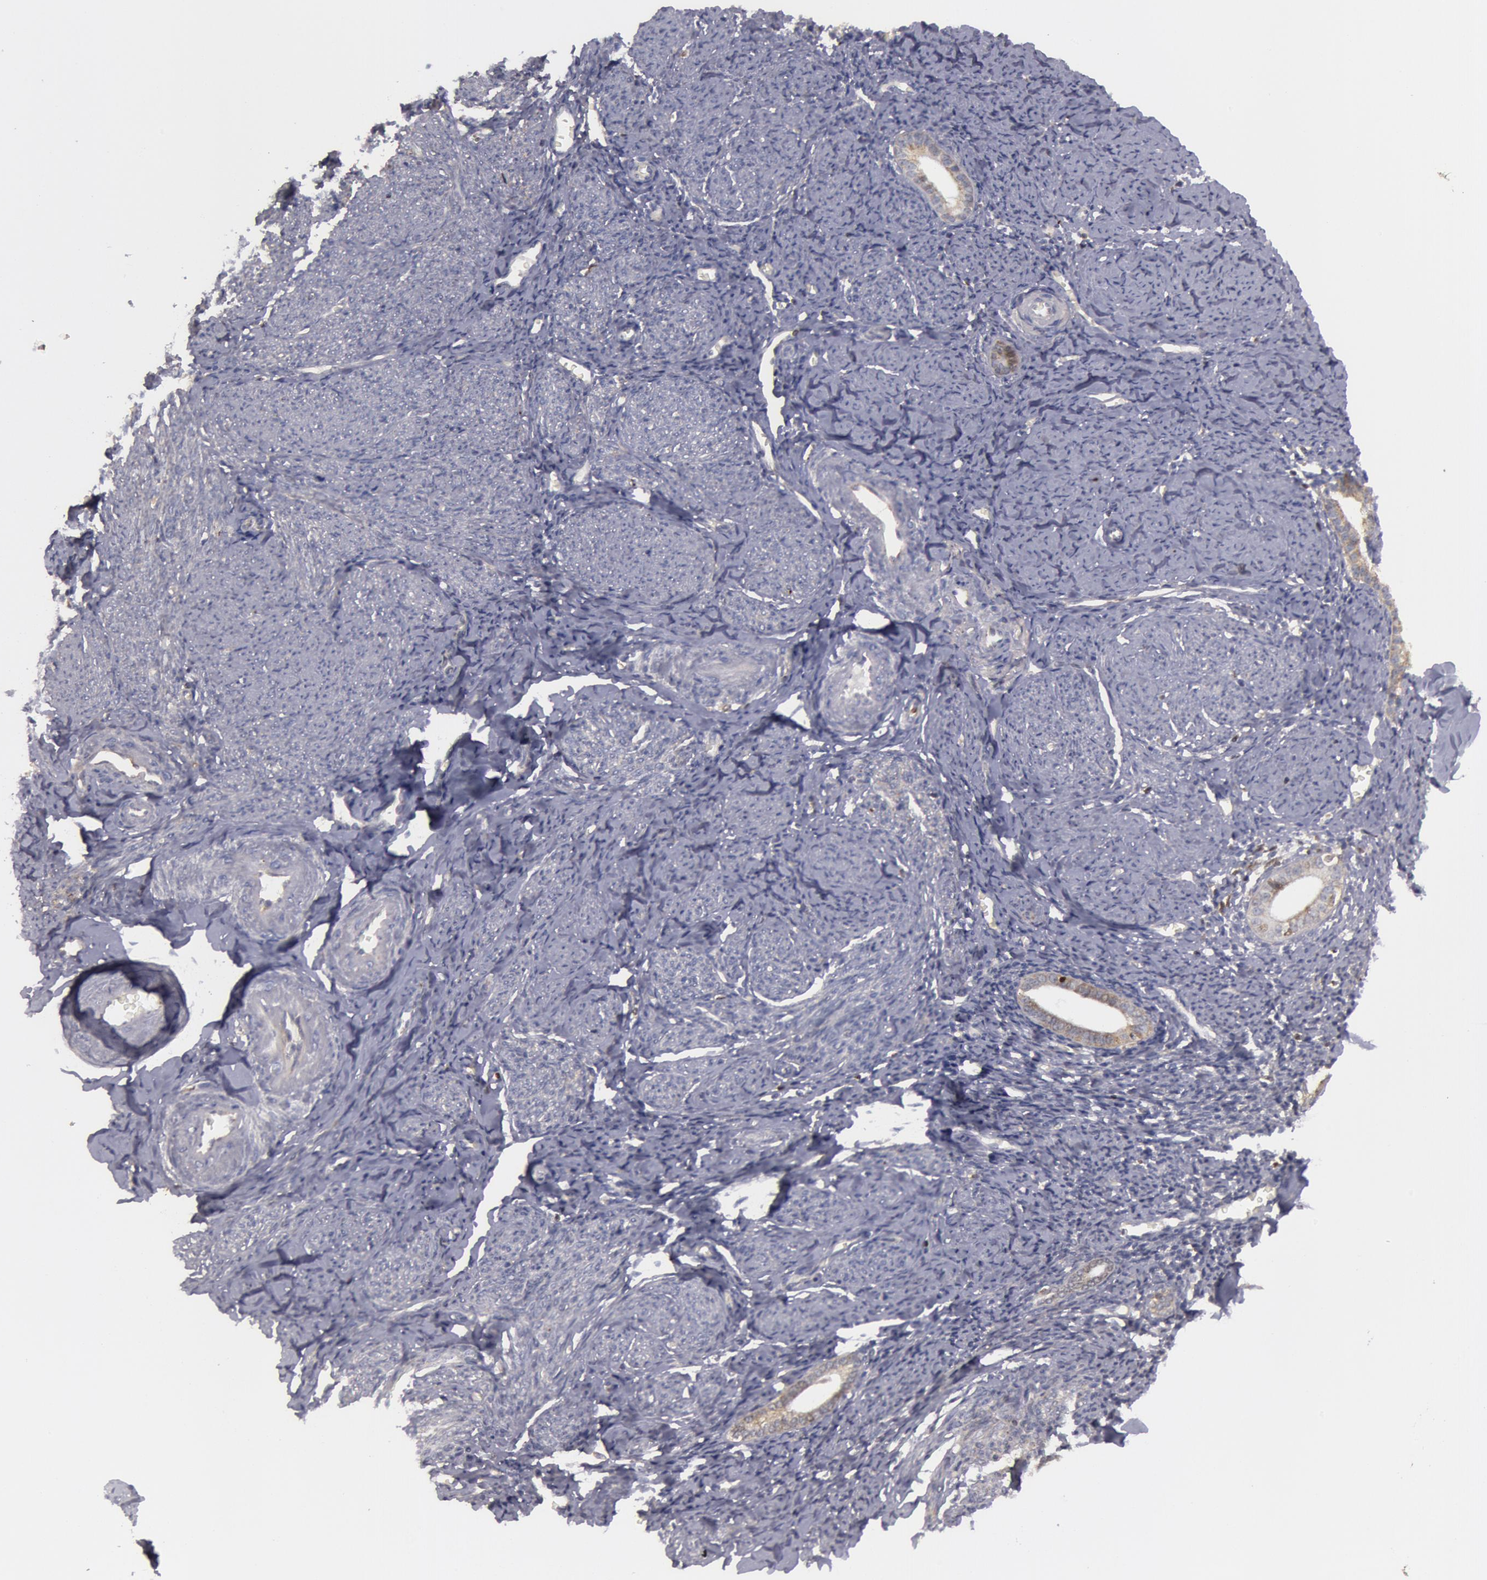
{"staining": {"intensity": "weak", "quantity": "25%-75%", "location": "cytoplasmic/membranous"}, "tissue": "endometrium", "cell_type": "Cells in endometrial stroma", "image_type": "normal", "snomed": [{"axis": "morphology", "description": "Normal tissue, NOS"}, {"axis": "morphology", "description": "Neoplasm, benign, NOS"}, {"axis": "topography", "description": "Uterus"}], "caption": "Protein staining of unremarkable endometrium displays weak cytoplasmic/membranous expression in approximately 25%-75% of cells in endometrial stroma.", "gene": "ERBB2", "patient": {"sex": "female", "age": 55}}